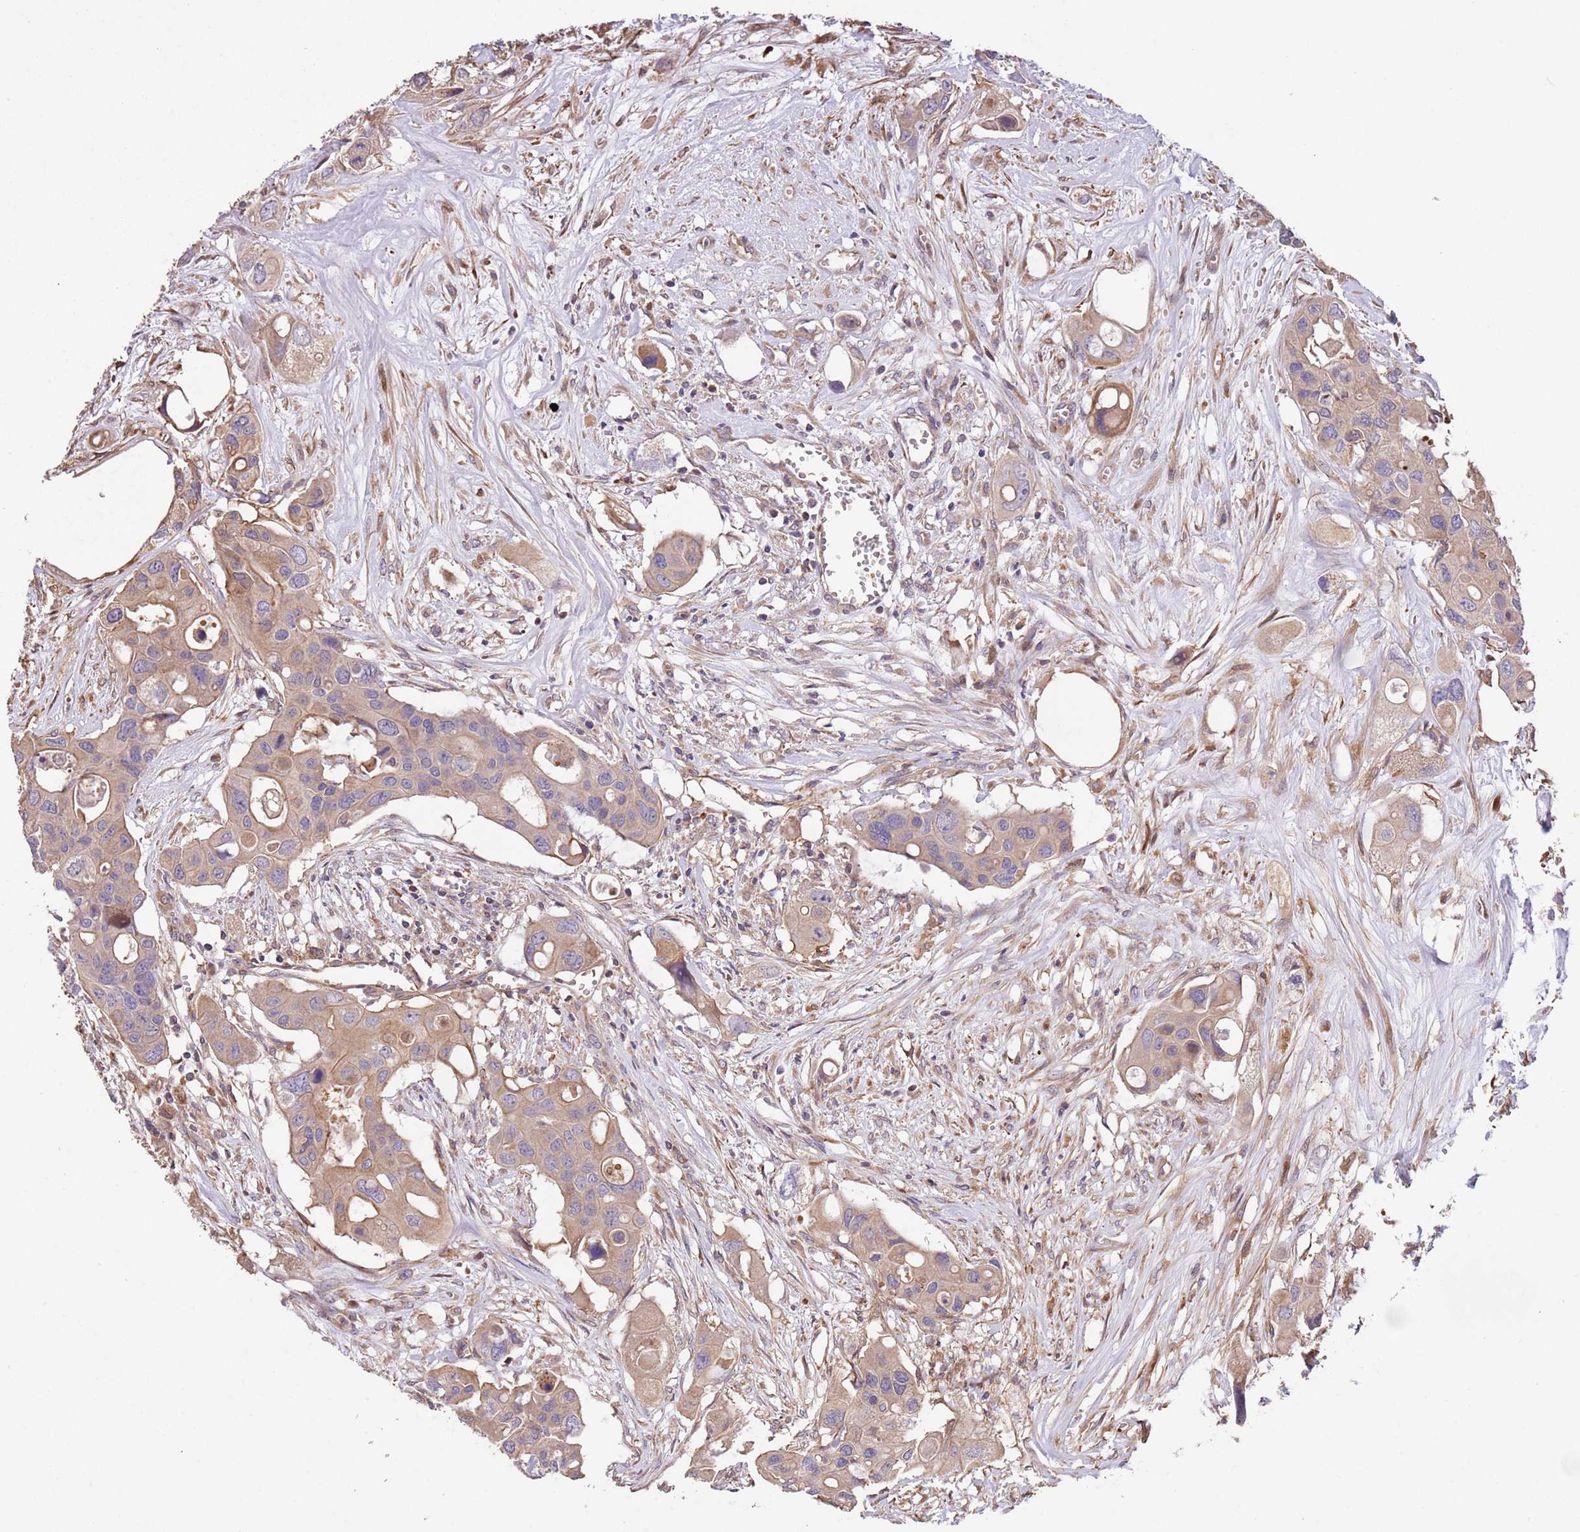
{"staining": {"intensity": "moderate", "quantity": ">75%", "location": "cytoplasmic/membranous"}, "tissue": "colorectal cancer", "cell_type": "Tumor cells", "image_type": "cancer", "snomed": [{"axis": "morphology", "description": "Adenocarcinoma, NOS"}, {"axis": "topography", "description": "Colon"}], "caption": "Colorectal cancer (adenocarcinoma) stained with DAB immunohistochemistry (IHC) reveals medium levels of moderate cytoplasmic/membranous positivity in about >75% of tumor cells.", "gene": "FAM89B", "patient": {"sex": "male", "age": 77}}